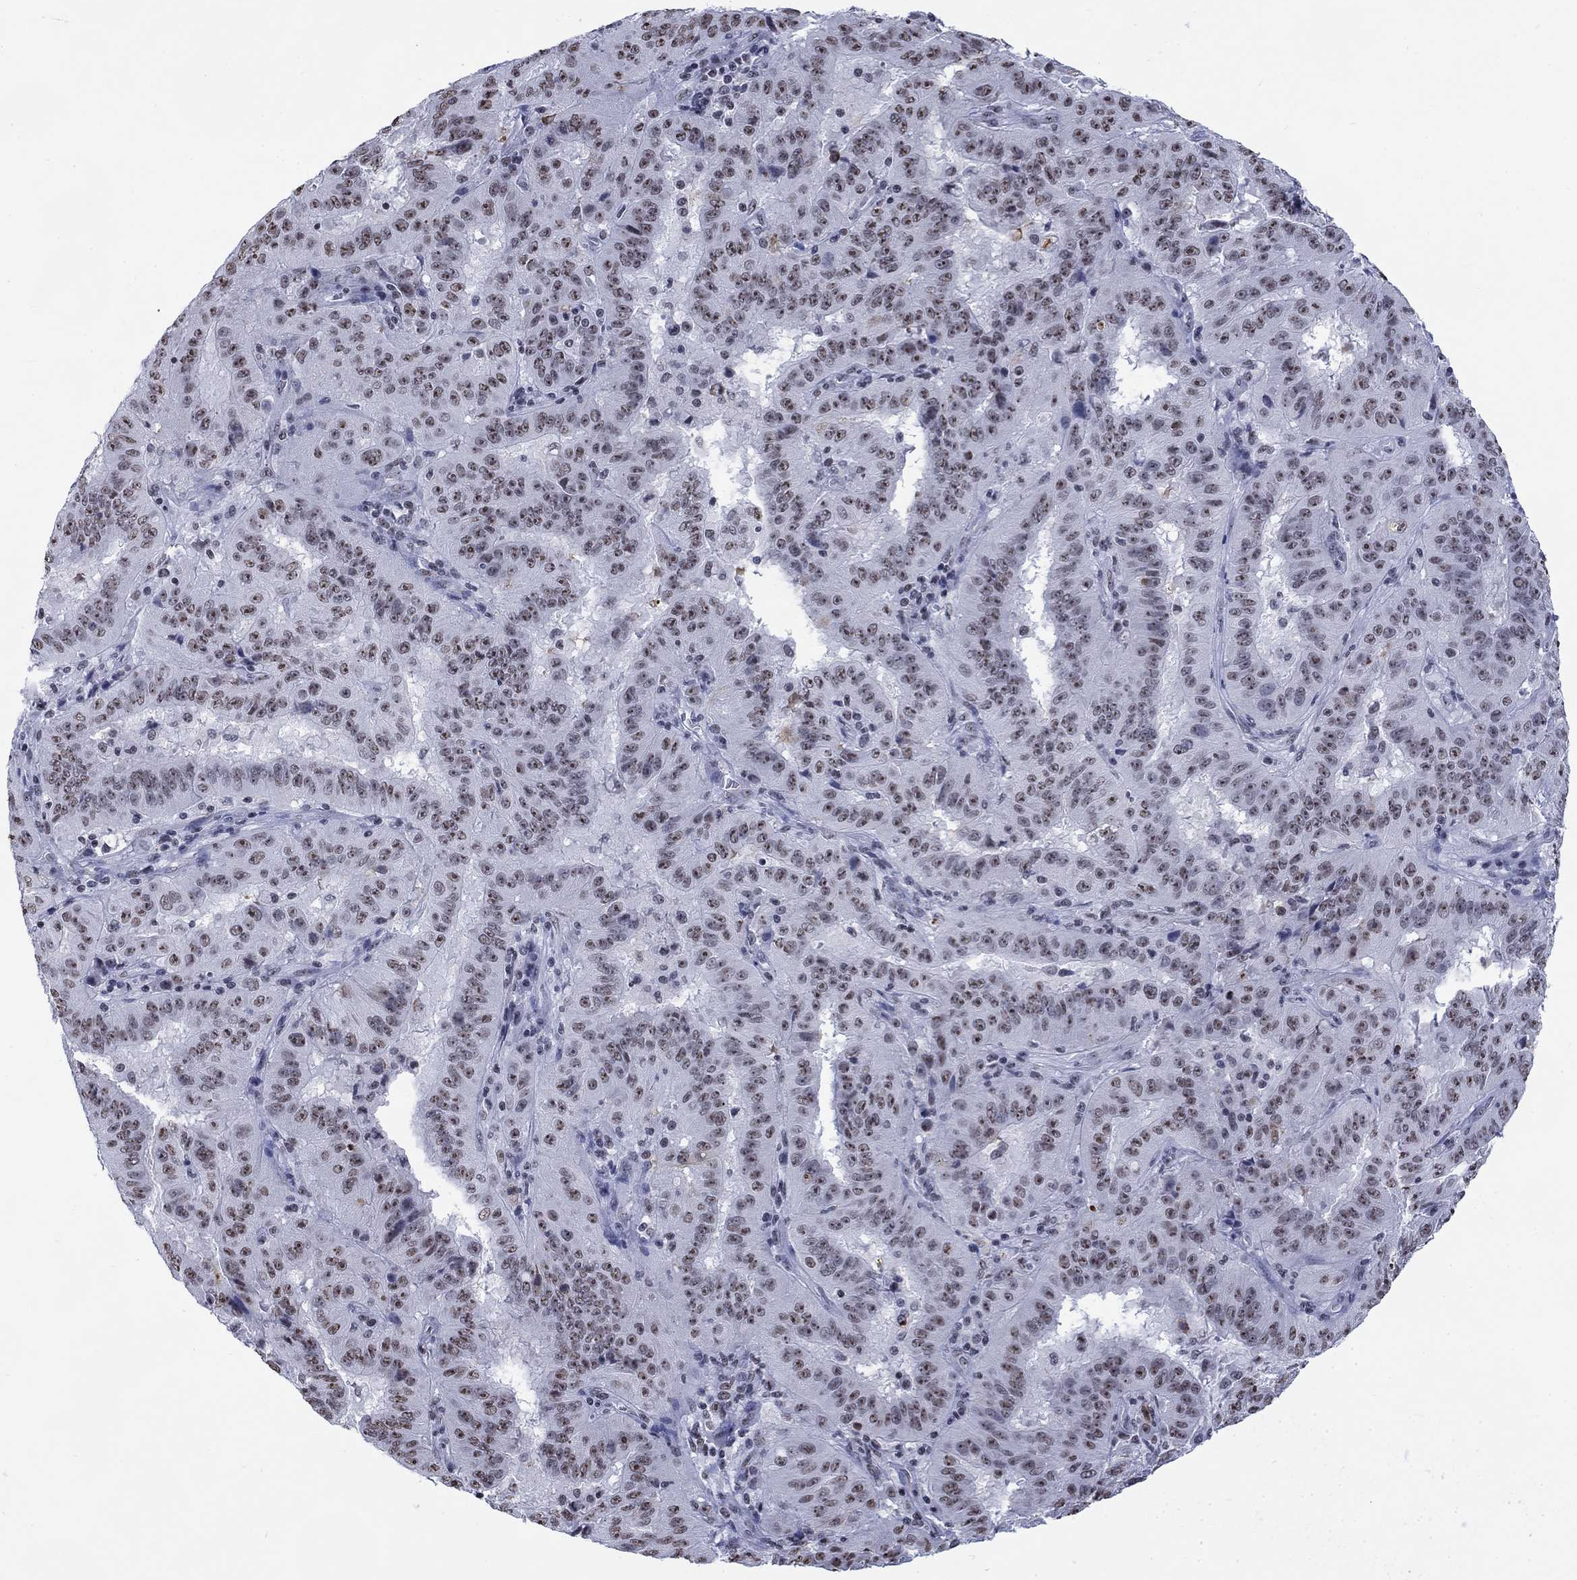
{"staining": {"intensity": "moderate", "quantity": "25%-75%", "location": "nuclear"}, "tissue": "pancreatic cancer", "cell_type": "Tumor cells", "image_type": "cancer", "snomed": [{"axis": "morphology", "description": "Adenocarcinoma, NOS"}, {"axis": "topography", "description": "Pancreas"}], "caption": "Human pancreatic cancer (adenocarcinoma) stained with a protein marker exhibits moderate staining in tumor cells.", "gene": "CSRNP3", "patient": {"sex": "male", "age": 63}}